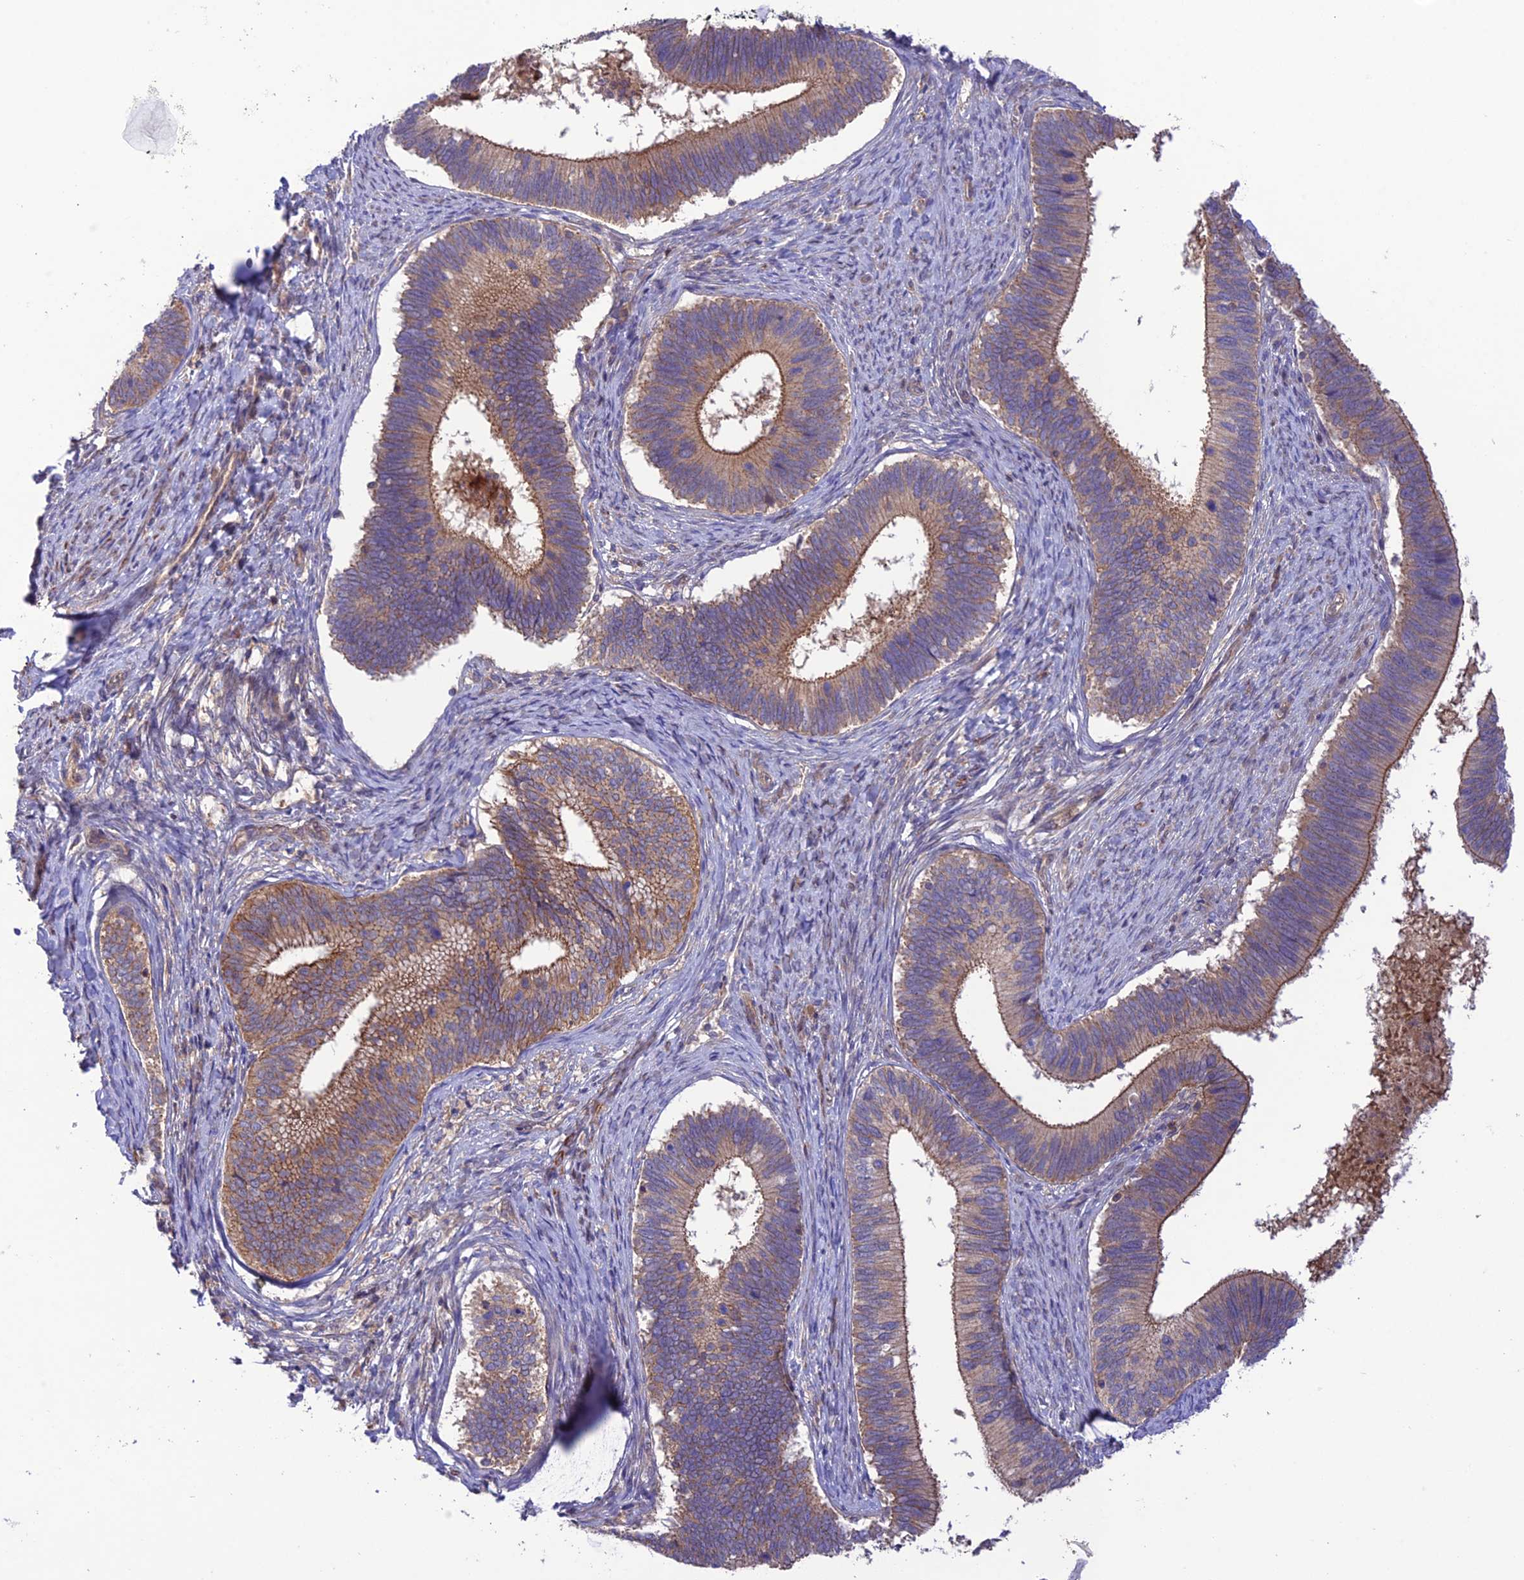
{"staining": {"intensity": "moderate", "quantity": ">75%", "location": "cytoplasmic/membranous"}, "tissue": "cervical cancer", "cell_type": "Tumor cells", "image_type": "cancer", "snomed": [{"axis": "morphology", "description": "Adenocarcinoma, NOS"}, {"axis": "topography", "description": "Cervix"}], "caption": "Brown immunohistochemical staining in human cervical adenocarcinoma shows moderate cytoplasmic/membranous expression in approximately >75% of tumor cells. The protein of interest is stained brown, and the nuclei are stained in blue (DAB (3,3'-diaminobenzidine) IHC with brightfield microscopy, high magnification).", "gene": "FCHSD1", "patient": {"sex": "female", "age": 42}}